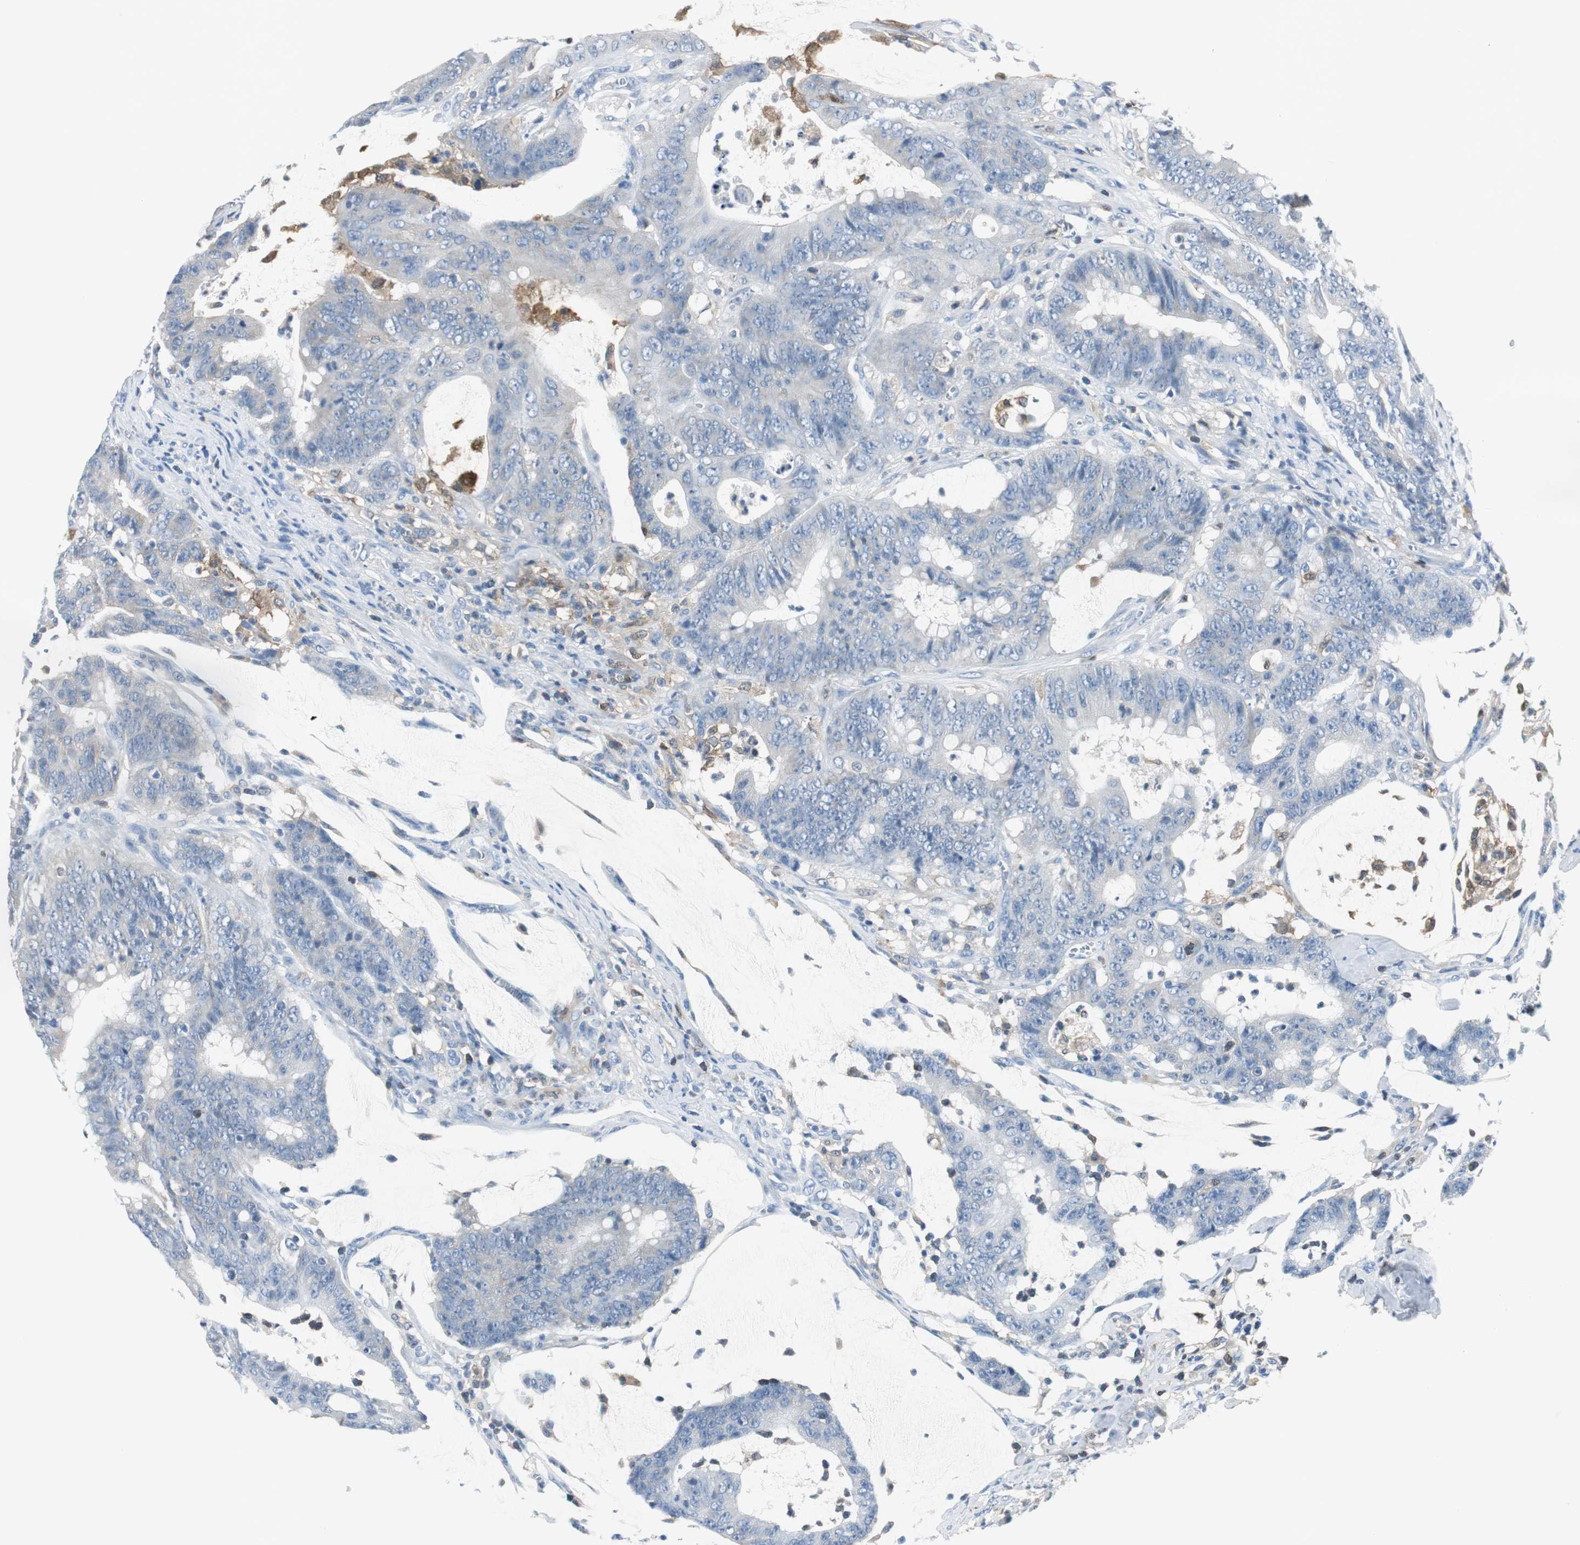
{"staining": {"intensity": "negative", "quantity": "none", "location": "none"}, "tissue": "colorectal cancer", "cell_type": "Tumor cells", "image_type": "cancer", "snomed": [{"axis": "morphology", "description": "Adenocarcinoma, NOS"}, {"axis": "topography", "description": "Colon"}], "caption": "Tumor cells are negative for brown protein staining in colorectal cancer (adenocarcinoma).", "gene": "FBP1", "patient": {"sex": "male", "age": 45}}